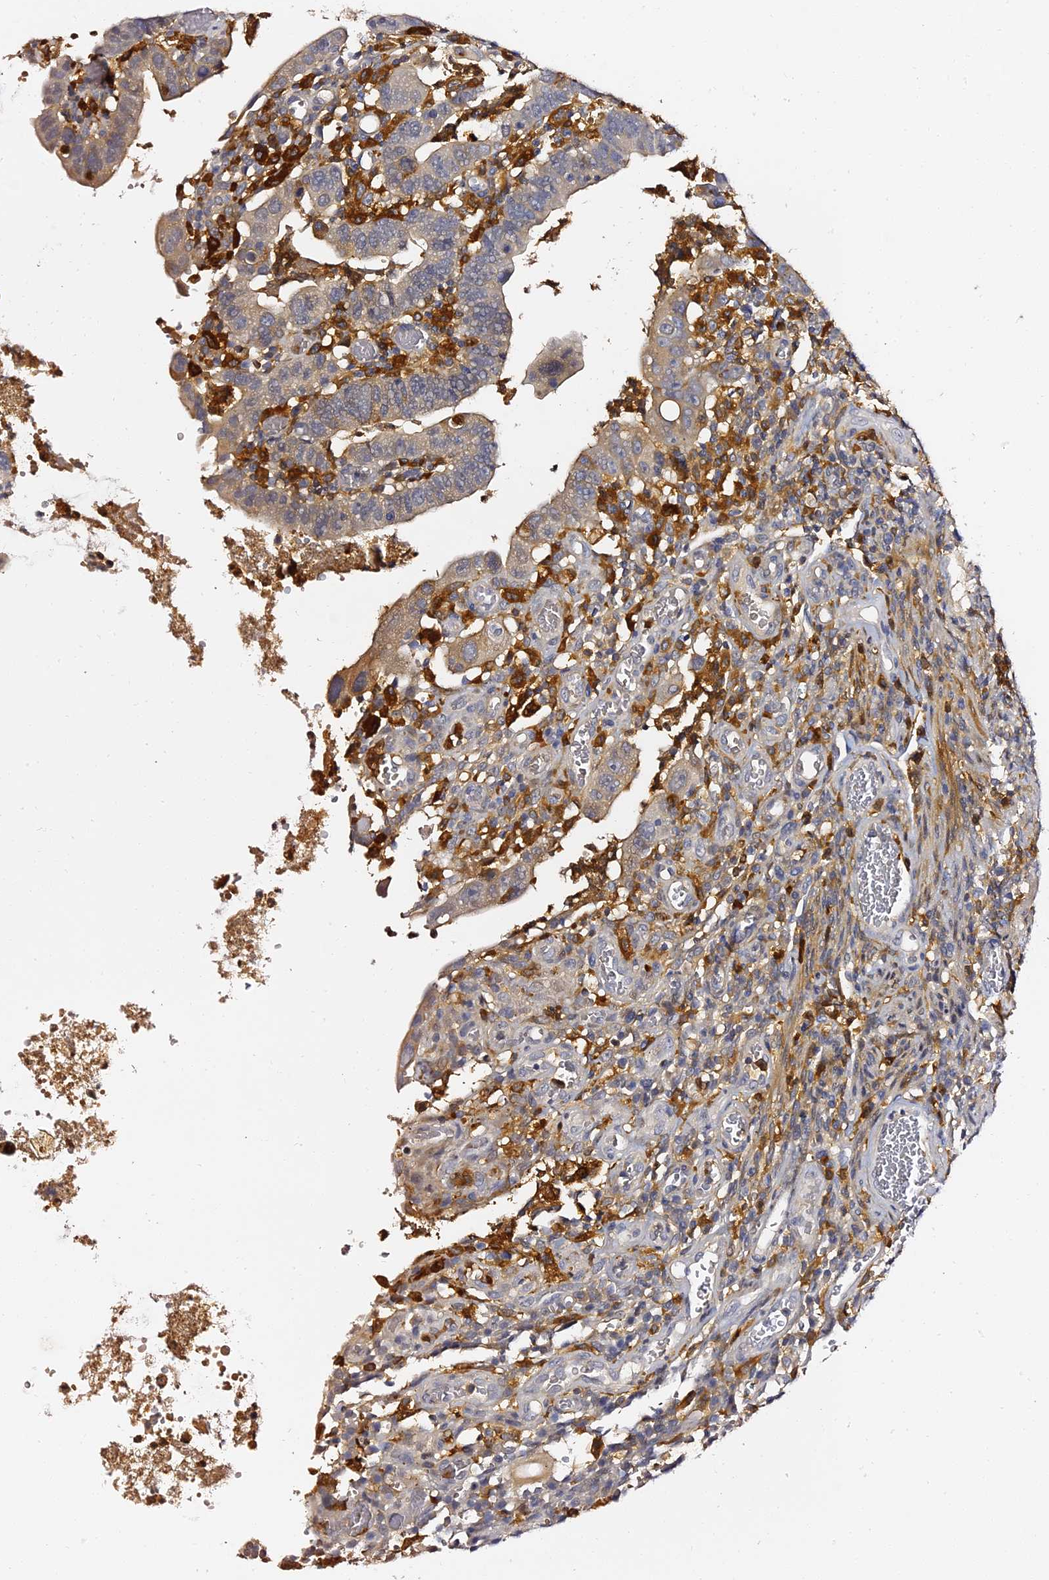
{"staining": {"intensity": "weak", "quantity": "25%-75%", "location": "cytoplasmic/membranous"}, "tissue": "colorectal cancer", "cell_type": "Tumor cells", "image_type": "cancer", "snomed": [{"axis": "morphology", "description": "Normal tissue, NOS"}, {"axis": "morphology", "description": "Adenocarcinoma, NOS"}, {"axis": "topography", "description": "Rectum"}], "caption": "A brown stain highlights weak cytoplasmic/membranous positivity of a protein in human colorectal adenocarcinoma tumor cells.", "gene": "IL4I1", "patient": {"sex": "female", "age": 65}}